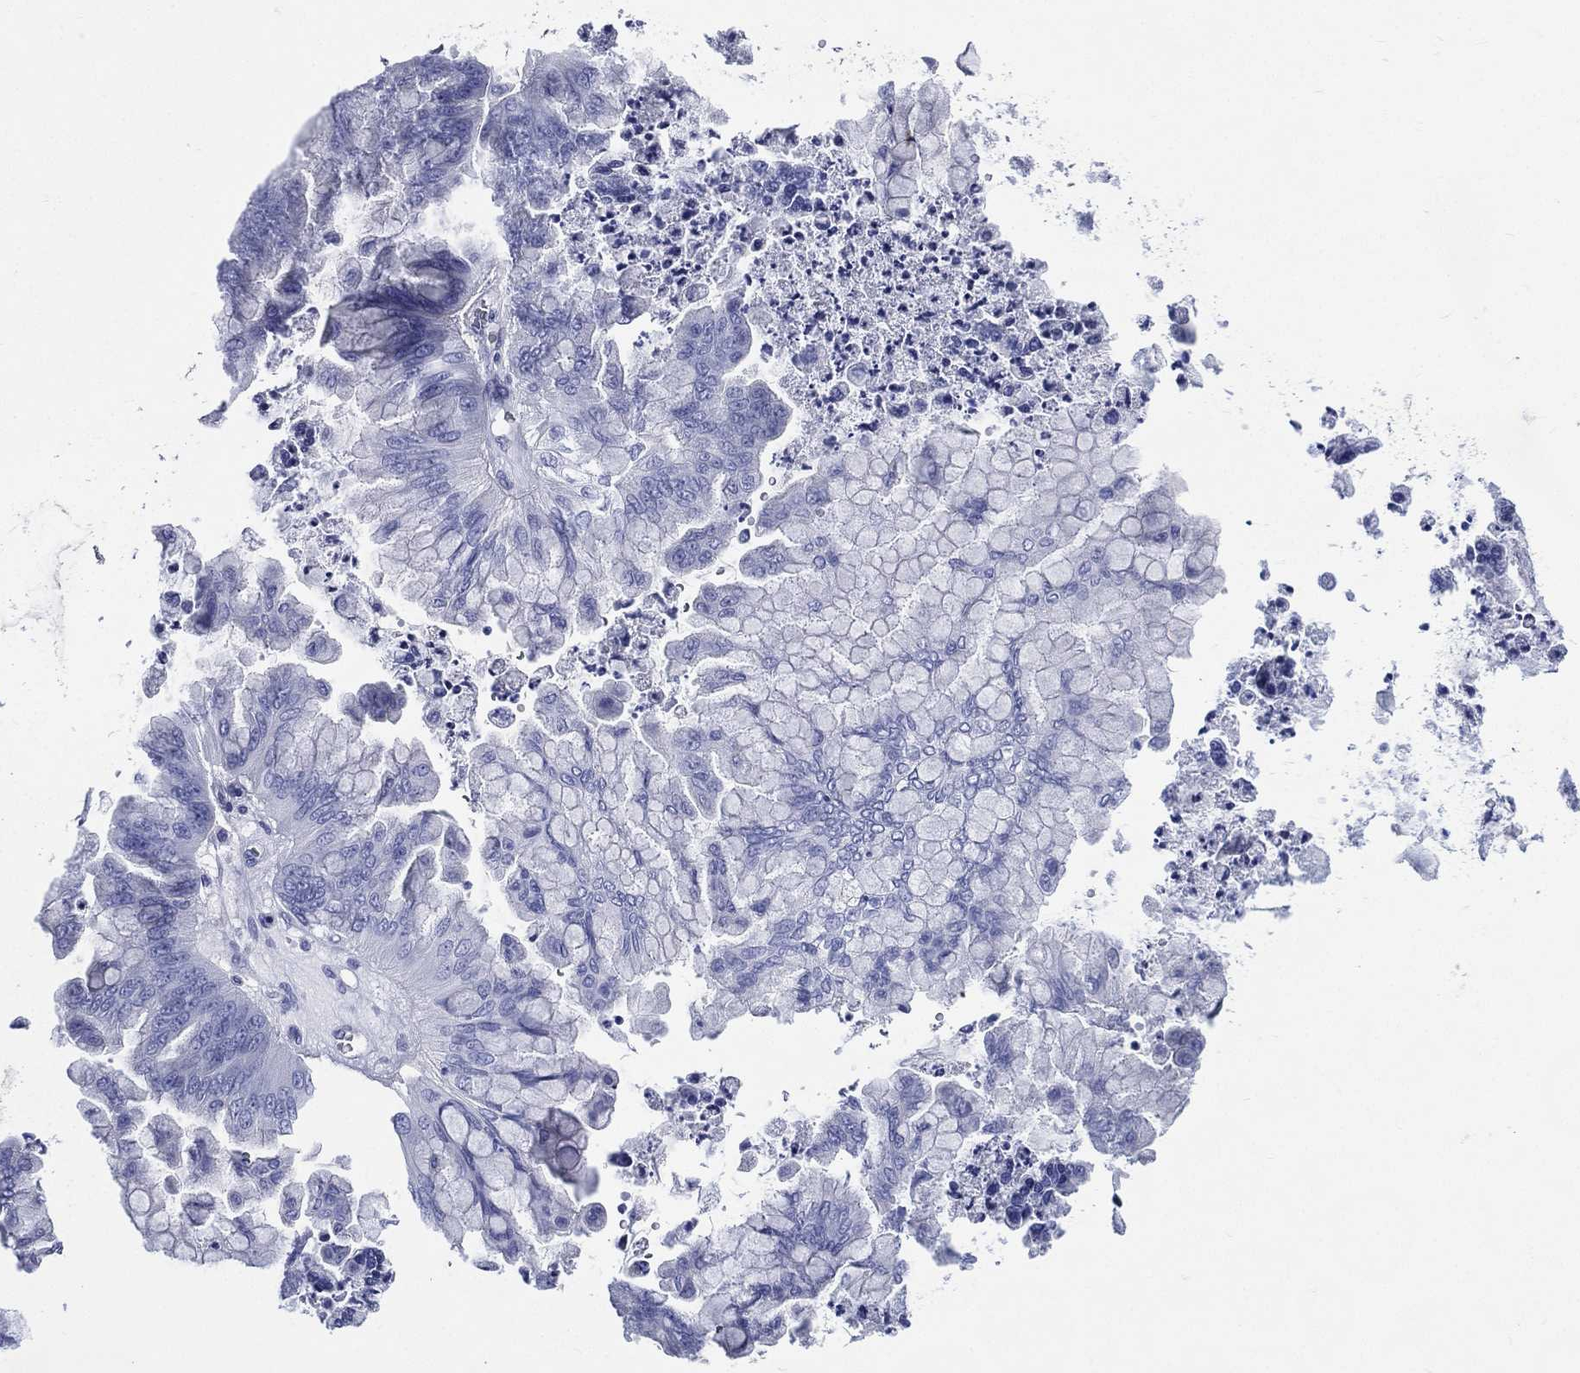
{"staining": {"intensity": "negative", "quantity": "none", "location": "none"}, "tissue": "ovarian cancer", "cell_type": "Tumor cells", "image_type": "cancer", "snomed": [{"axis": "morphology", "description": "Cystadenocarcinoma, mucinous, NOS"}, {"axis": "topography", "description": "Ovary"}], "caption": "High magnification brightfield microscopy of ovarian cancer stained with DAB (3,3'-diaminobenzidine) (brown) and counterstained with hematoxylin (blue): tumor cells show no significant staining.", "gene": "DPYS", "patient": {"sex": "female", "age": 67}}